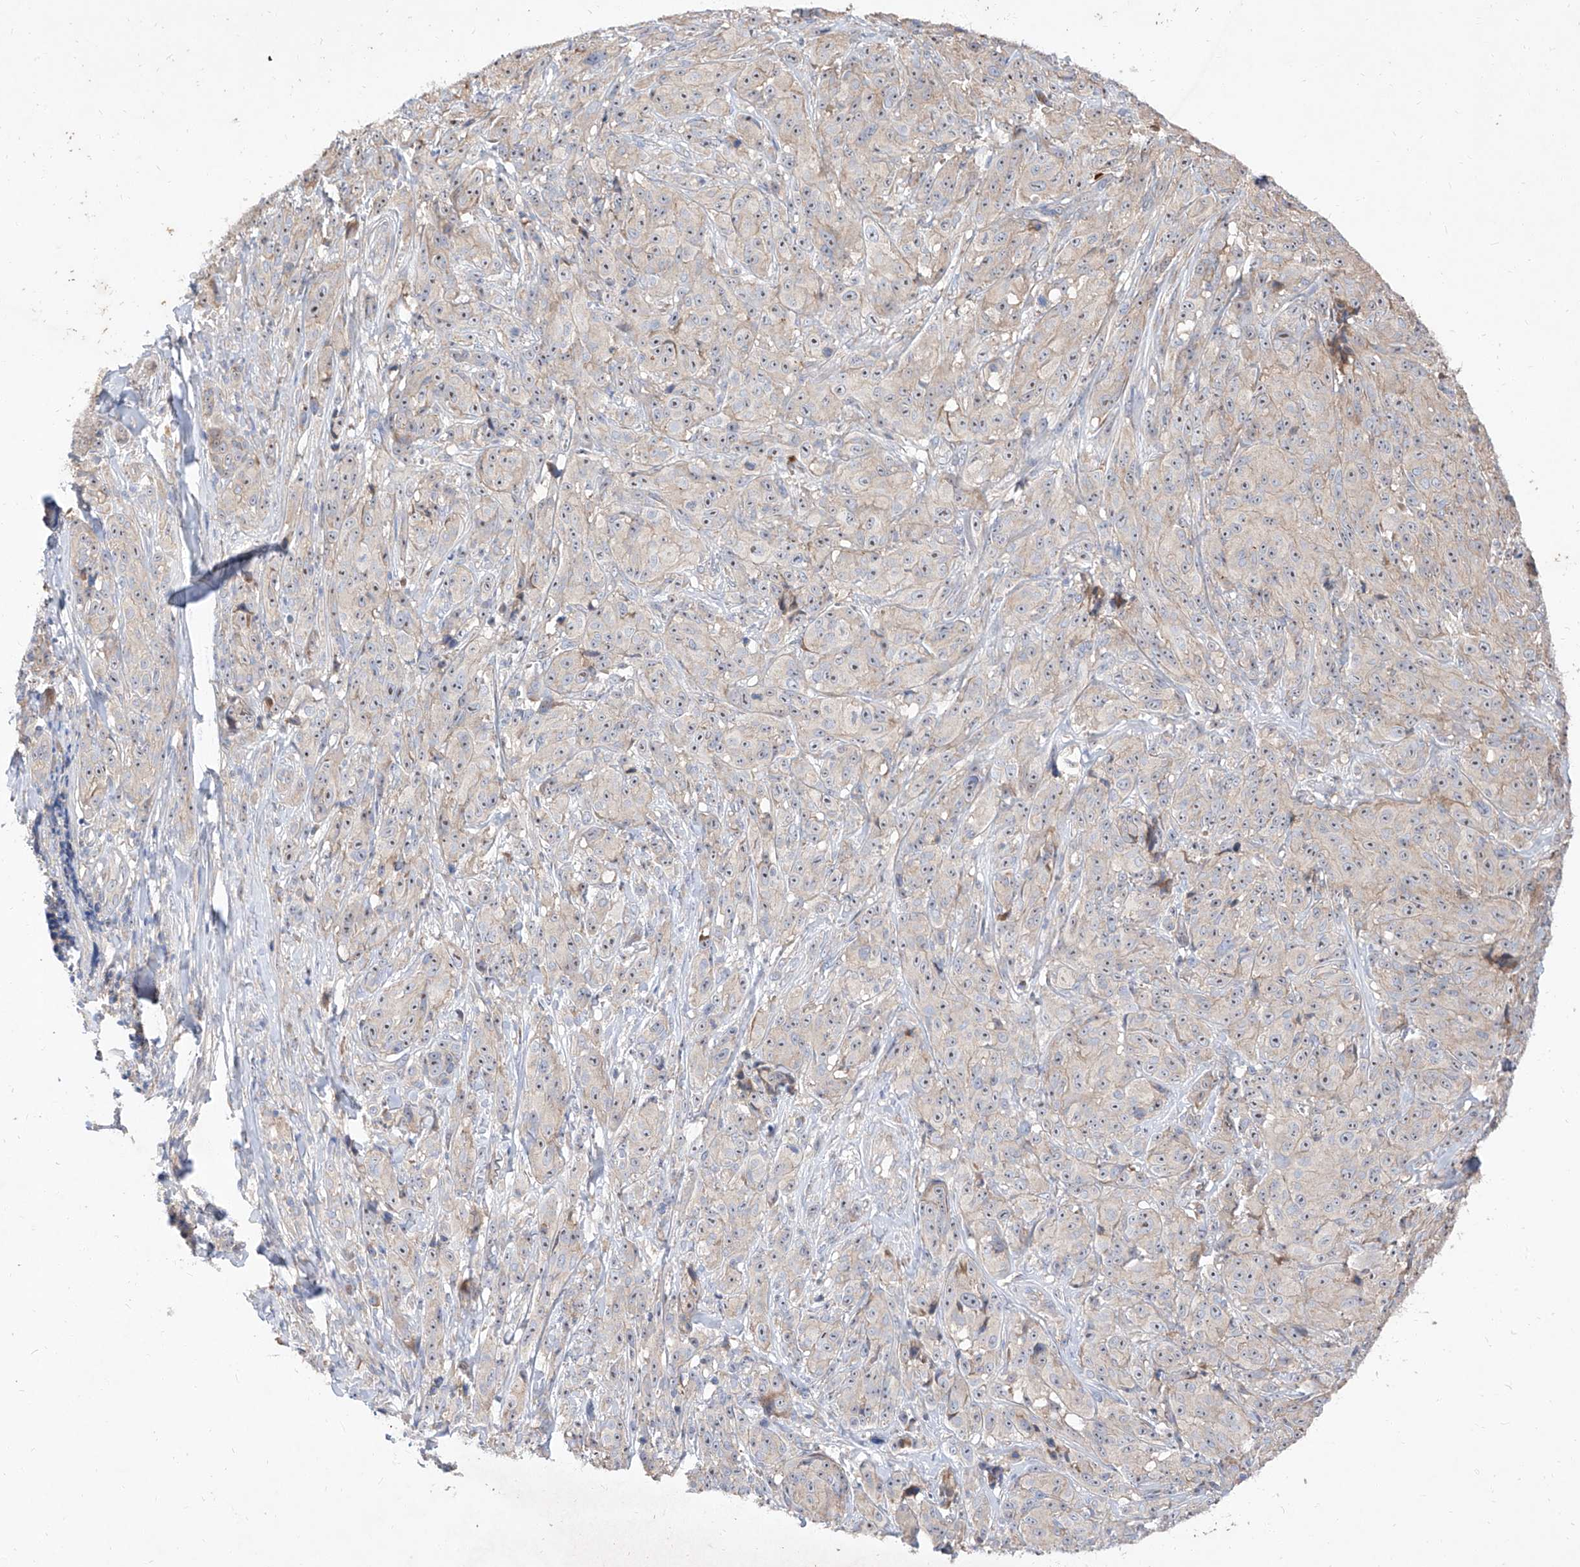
{"staining": {"intensity": "weak", "quantity": "25%-75%", "location": "cytoplasmic/membranous"}, "tissue": "melanoma", "cell_type": "Tumor cells", "image_type": "cancer", "snomed": [{"axis": "morphology", "description": "Malignant melanoma, NOS"}, {"axis": "topography", "description": "Skin"}], "caption": "Melanoma was stained to show a protein in brown. There is low levels of weak cytoplasmic/membranous positivity in approximately 25%-75% of tumor cells.", "gene": "DIRAS3", "patient": {"sex": "male", "age": 73}}